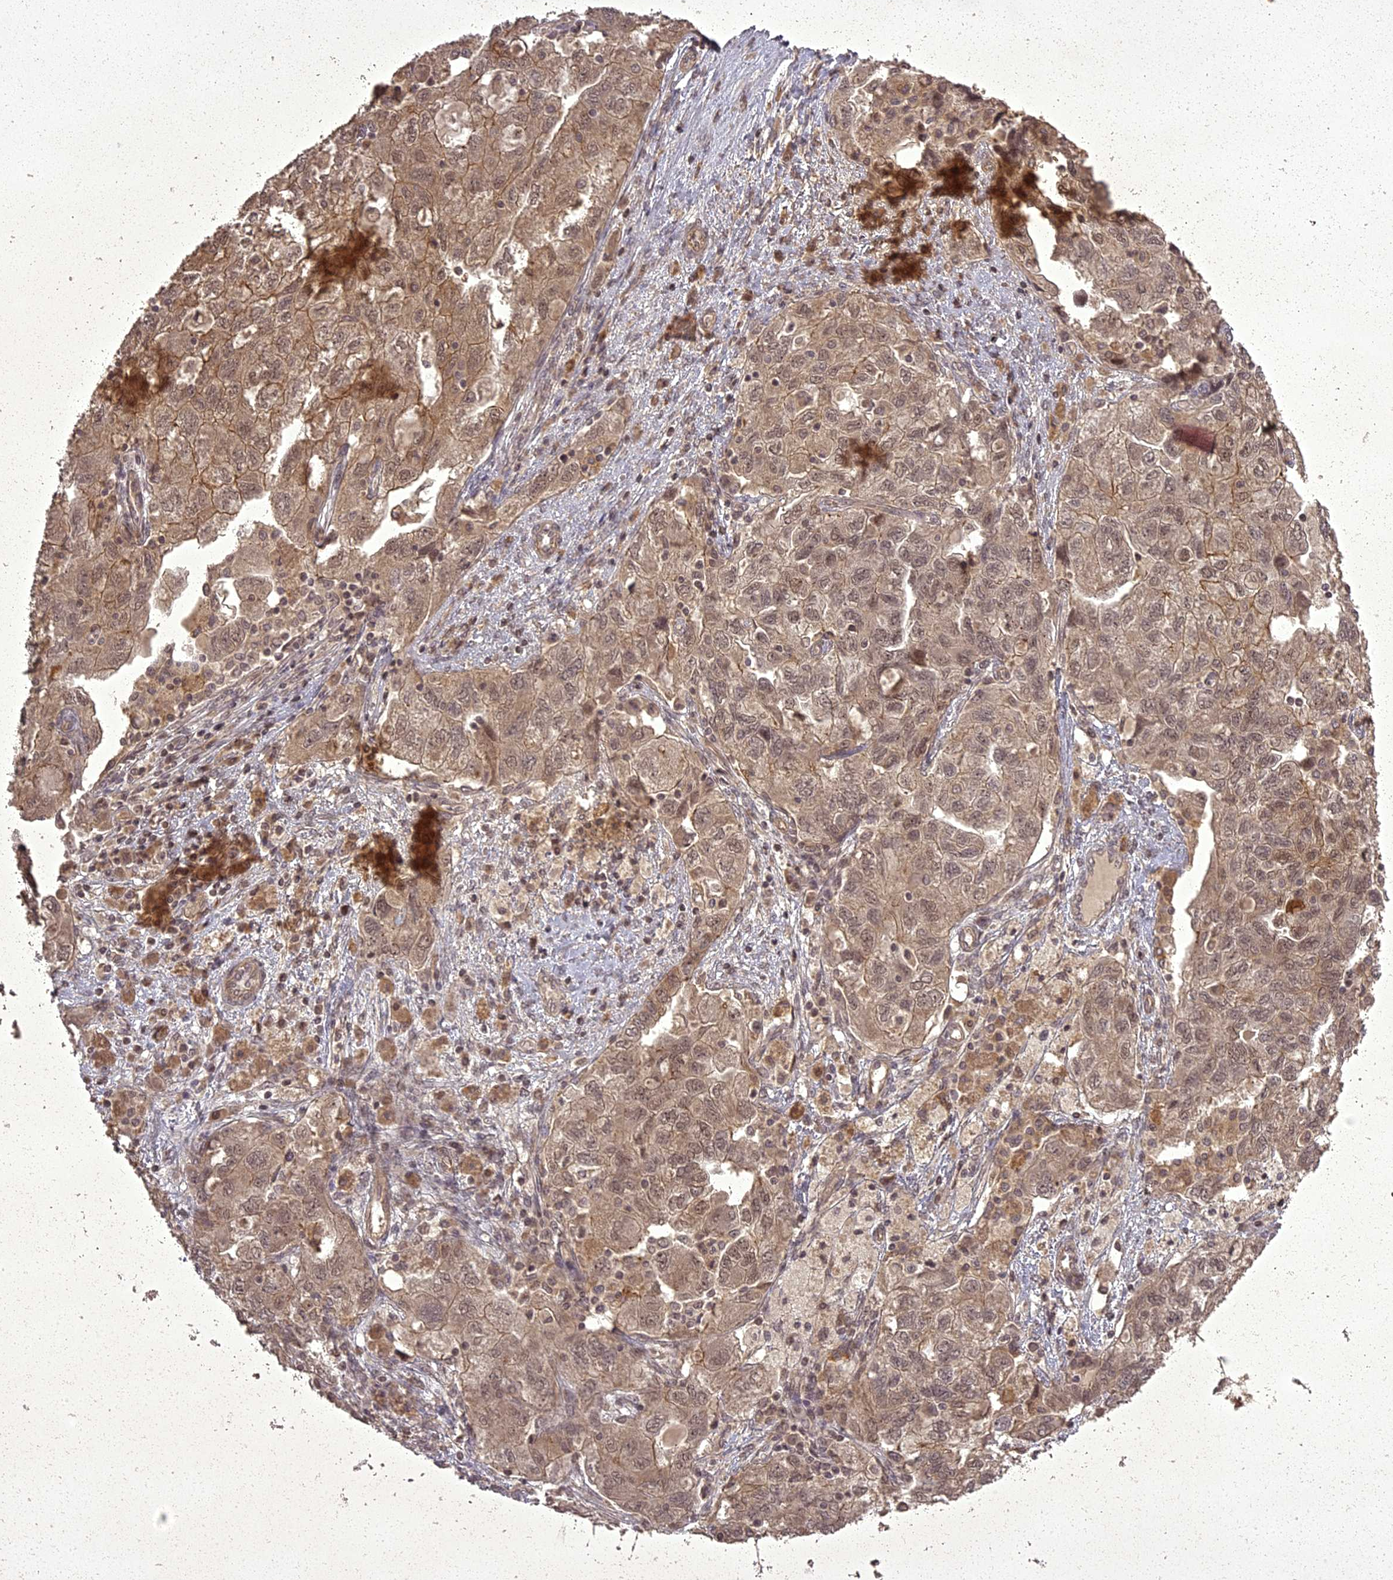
{"staining": {"intensity": "moderate", "quantity": ">75%", "location": "cytoplasmic/membranous,nuclear"}, "tissue": "ovarian cancer", "cell_type": "Tumor cells", "image_type": "cancer", "snomed": [{"axis": "morphology", "description": "Carcinoma, NOS"}, {"axis": "morphology", "description": "Cystadenocarcinoma, serous, NOS"}, {"axis": "topography", "description": "Ovary"}], "caption": "Ovarian cancer stained with immunohistochemistry (IHC) displays moderate cytoplasmic/membranous and nuclear staining in about >75% of tumor cells. The protein of interest is stained brown, and the nuclei are stained in blue (DAB IHC with brightfield microscopy, high magnification).", "gene": "ING5", "patient": {"sex": "female", "age": 69}}